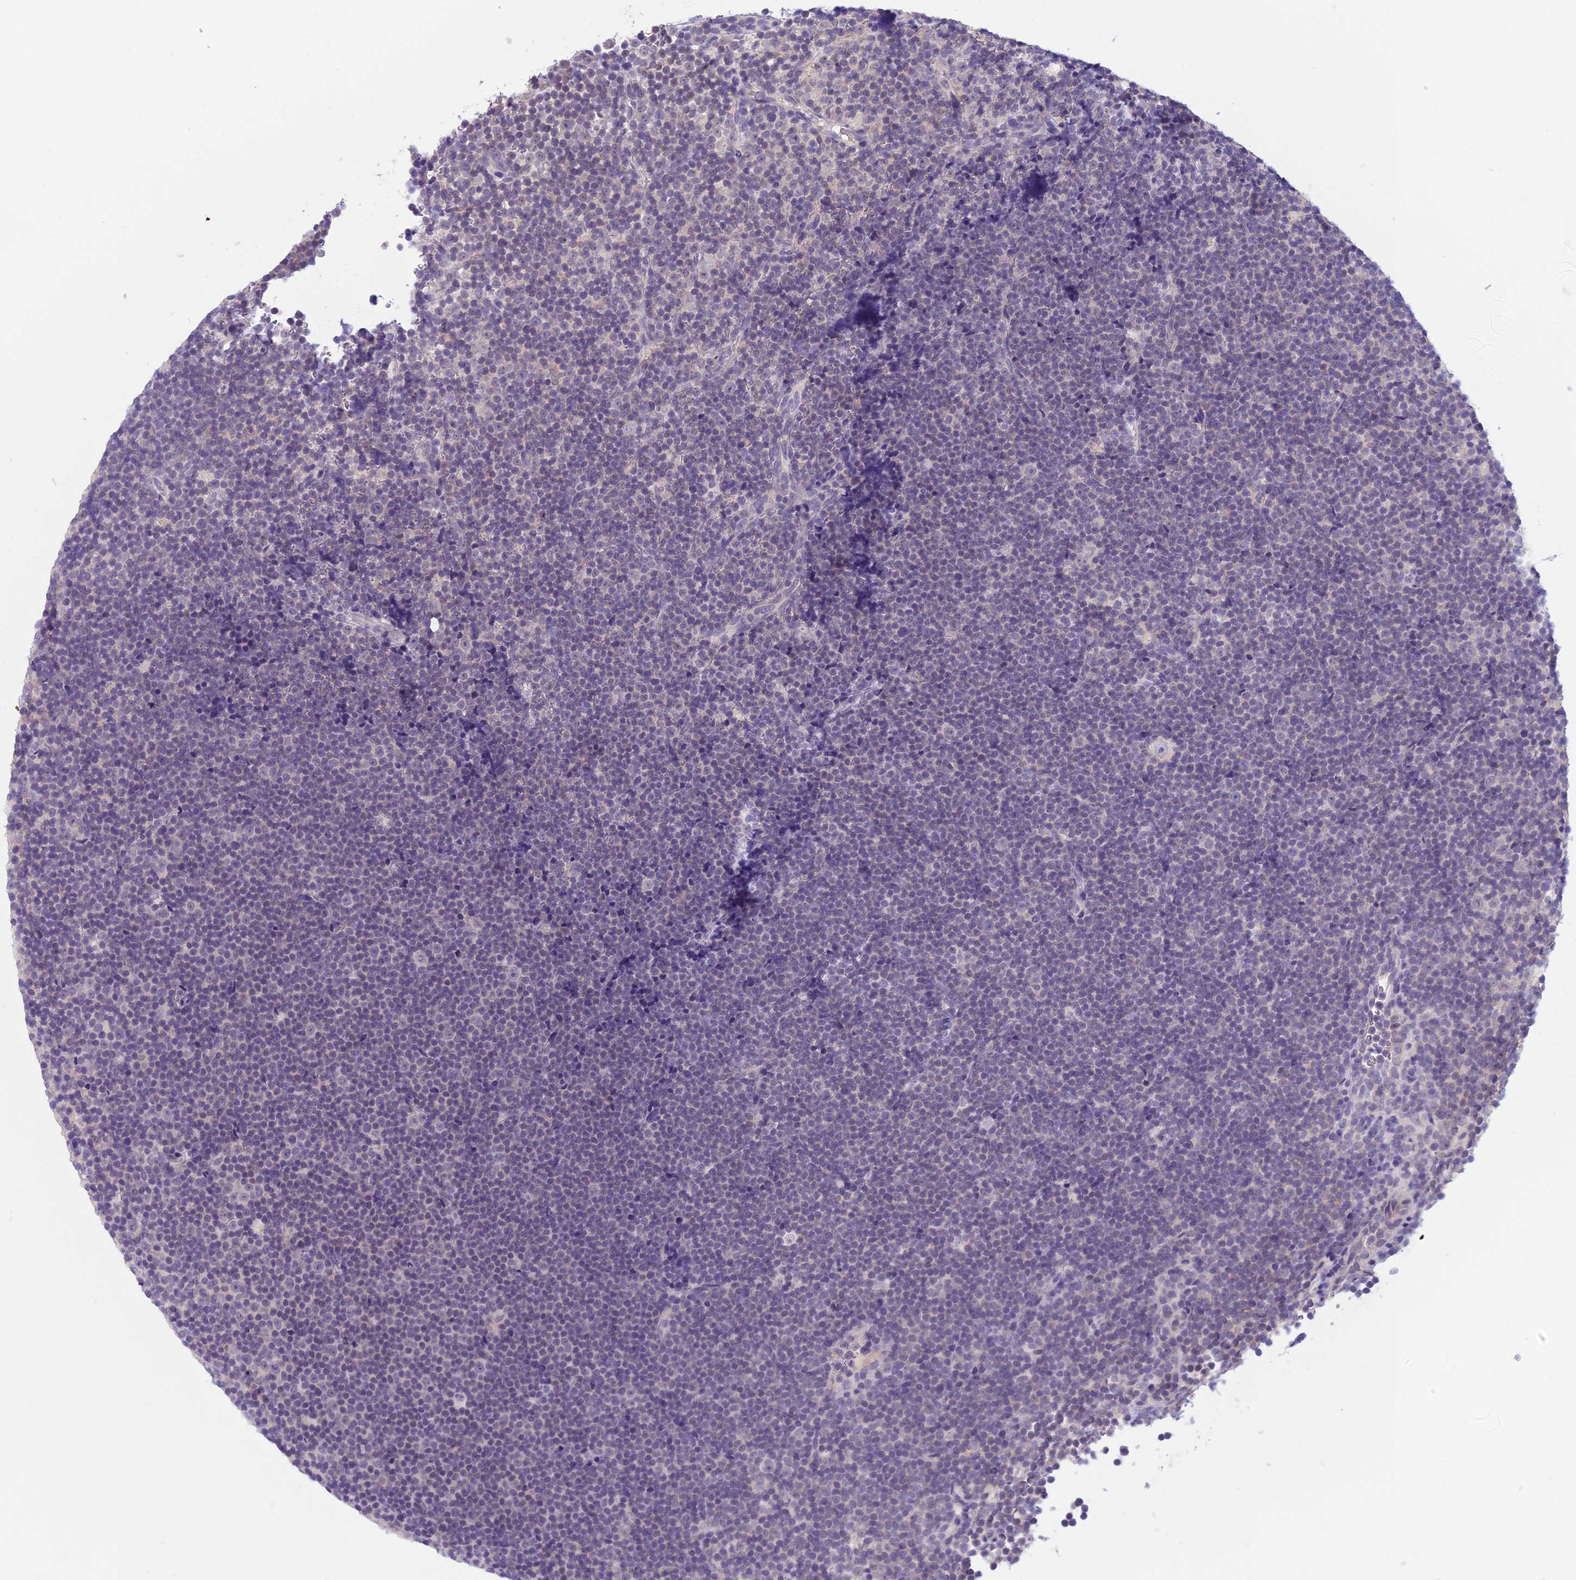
{"staining": {"intensity": "negative", "quantity": "none", "location": "none"}, "tissue": "lymphoma", "cell_type": "Tumor cells", "image_type": "cancer", "snomed": [{"axis": "morphology", "description": "Malignant lymphoma, non-Hodgkin's type, Low grade"}, {"axis": "topography", "description": "Lymph node"}], "caption": "There is no significant positivity in tumor cells of lymphoma.", "gene": "RBM41", "patient": {"sex": "female", "age": 67}}